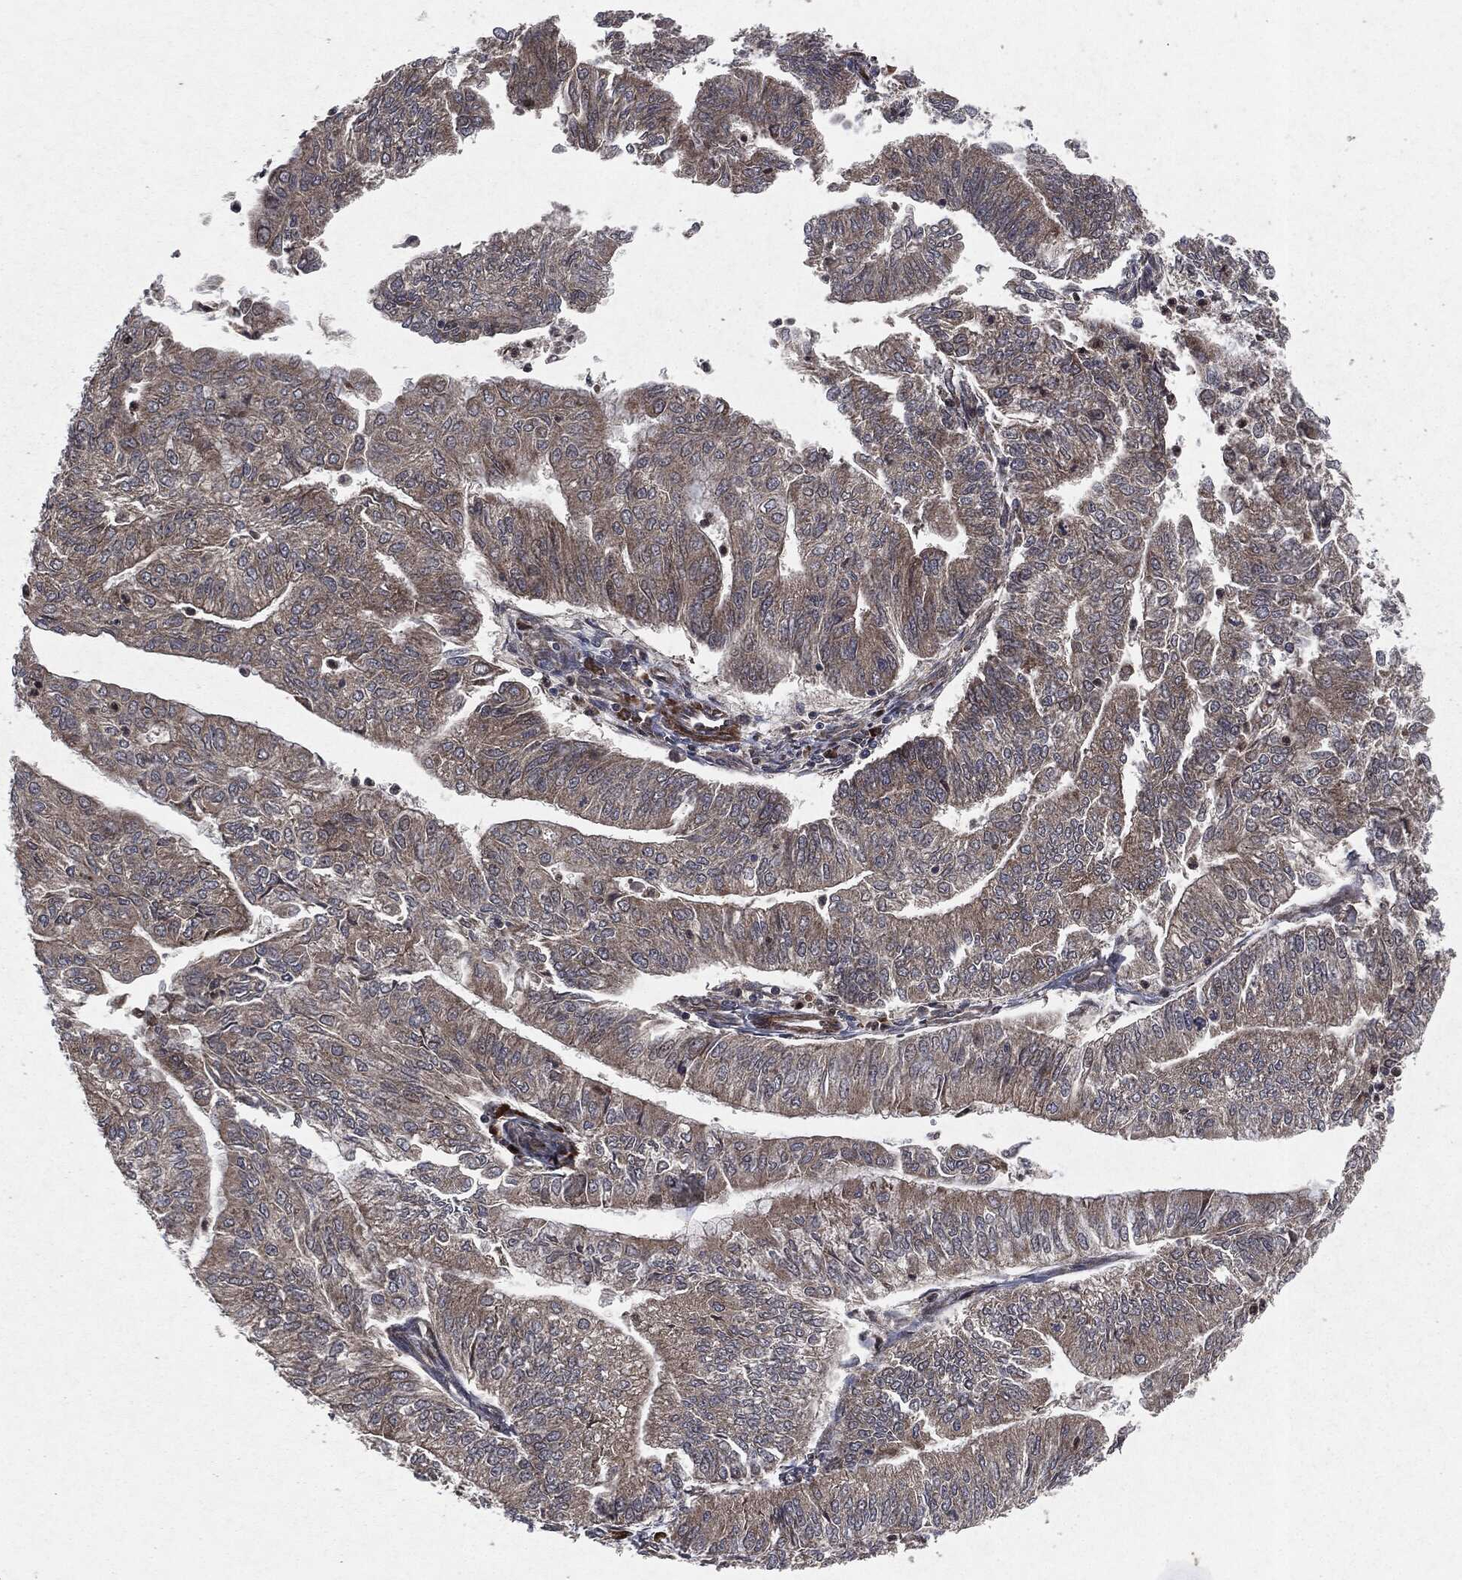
{"staining": {"intensity": "strong", "quantity": "<25%", "location": "cytoplasmic/membranous"}, "tissue": "endometrial cancer", "cell_type": "Tumor cells", "image_type": "cancer", "snomed": [{"axis": "morphology", "description": "Adenocarcinoma, NOS"}, {"axis": "topography", "description": "Endometrium"}], "caption": "DAB immunohistochemical staining of endometrial cancer exhibits strong cytoplasmic/membranous protein staining in about <25% of tumor cells. The staining was performed using DAB, with brown indicating positive protein expression. Nuclei are stained blue with hematoxylin.", "gene": "RAF1", "patient": {"sex": "female", "age": 59}}